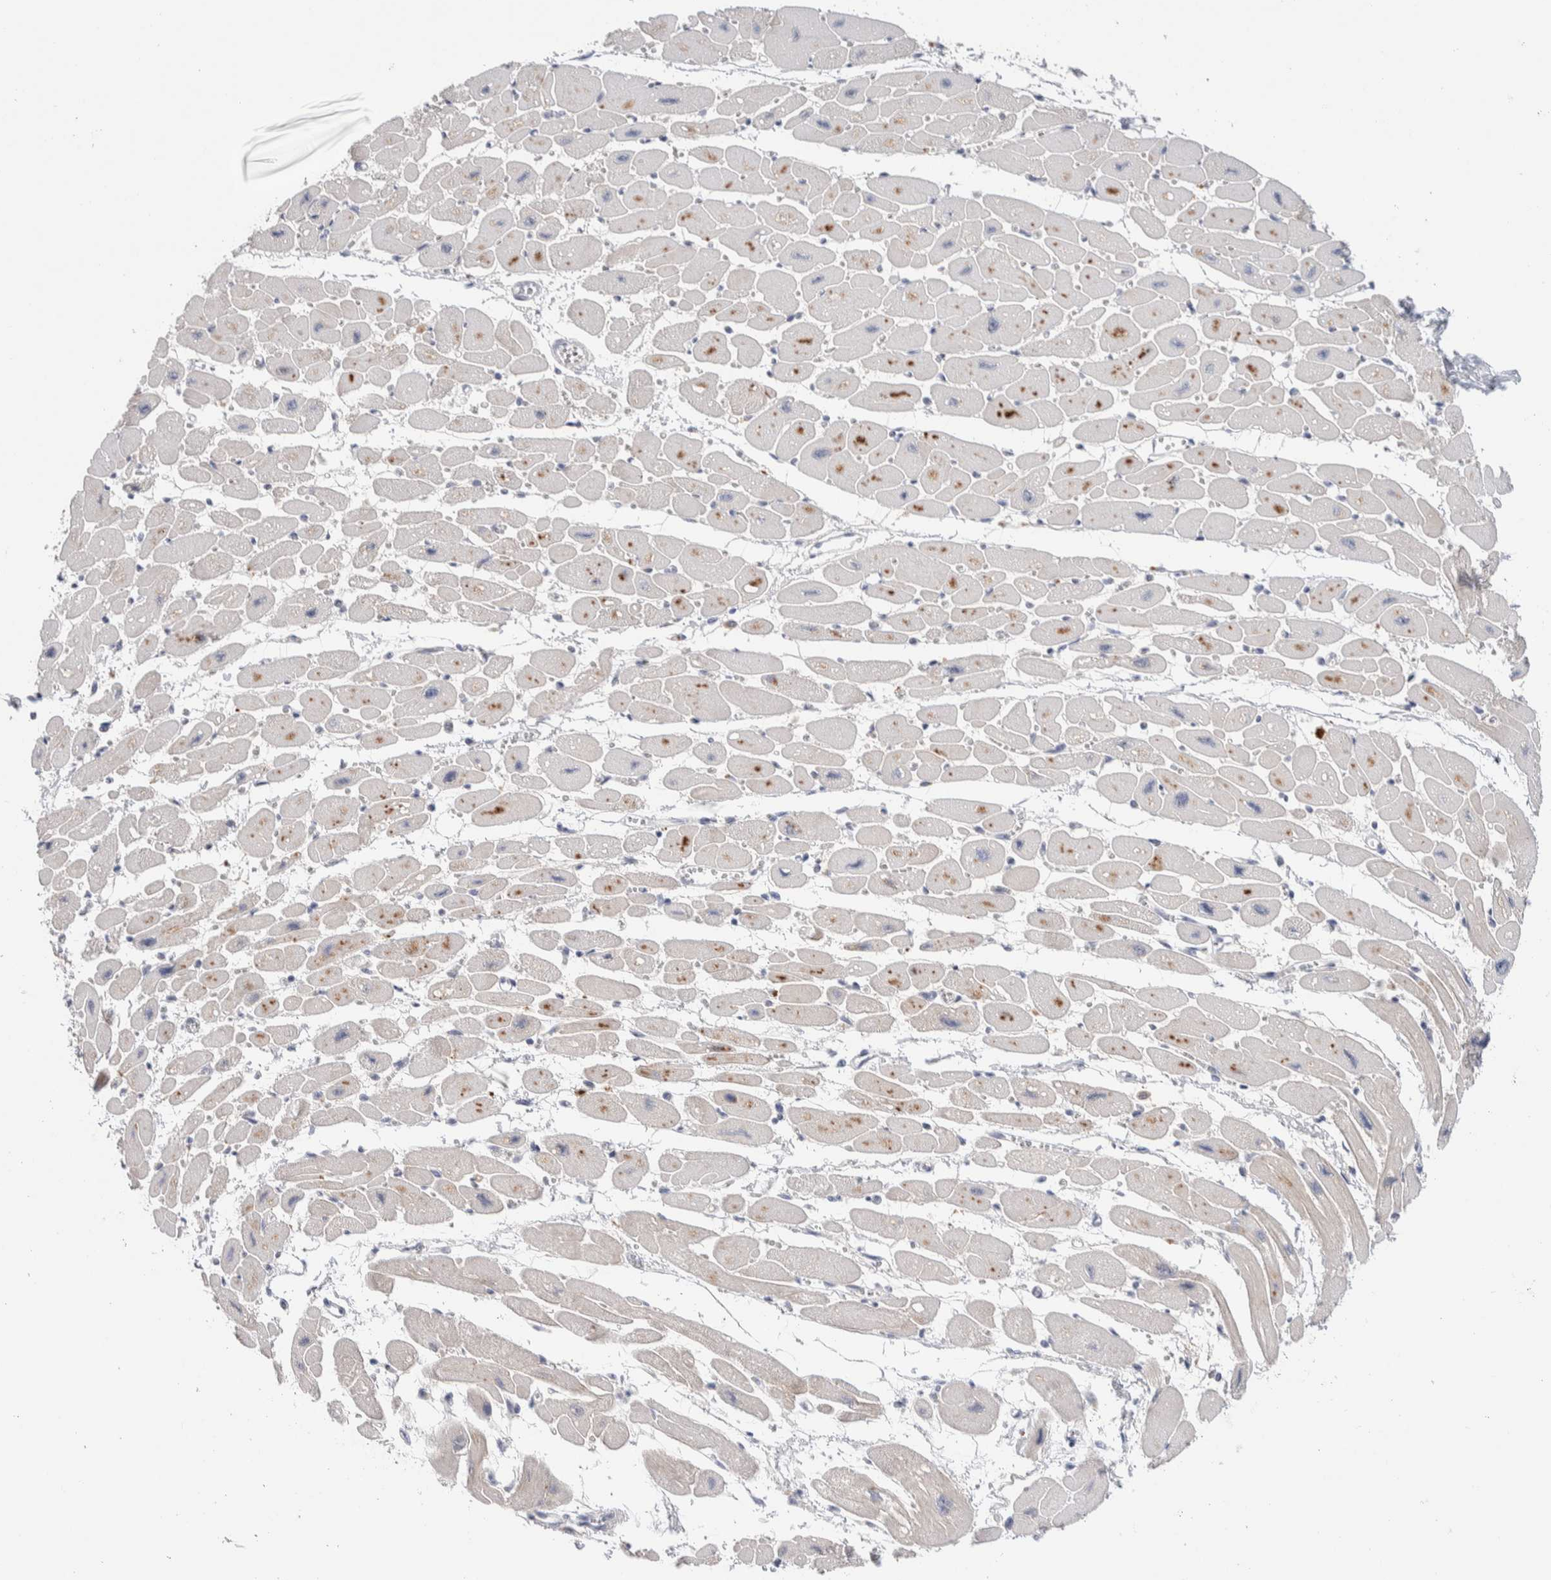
{"staining": {"intensity": "moderate", "quantity": "25%-75%", "location": "cytoplasmic/membranous"}, "tissue": "heart muscle", "cell_type": "Cardiomyocytes", "image_type": "normal", "snomed": [{"axis": "morphology", "description": "Normal tissue, NOS"}, {"axis": "topography", "description": "Heart"}], "caption": "Immunohistochemistry (DAB) staining of normal human heart muscle displays moderate cytoplasmic/membranous protein expression in about 25%-75% of cardiomyocytes.", "gene": "DNAJB6", "patient": {"sex": "female", "age": 54}}